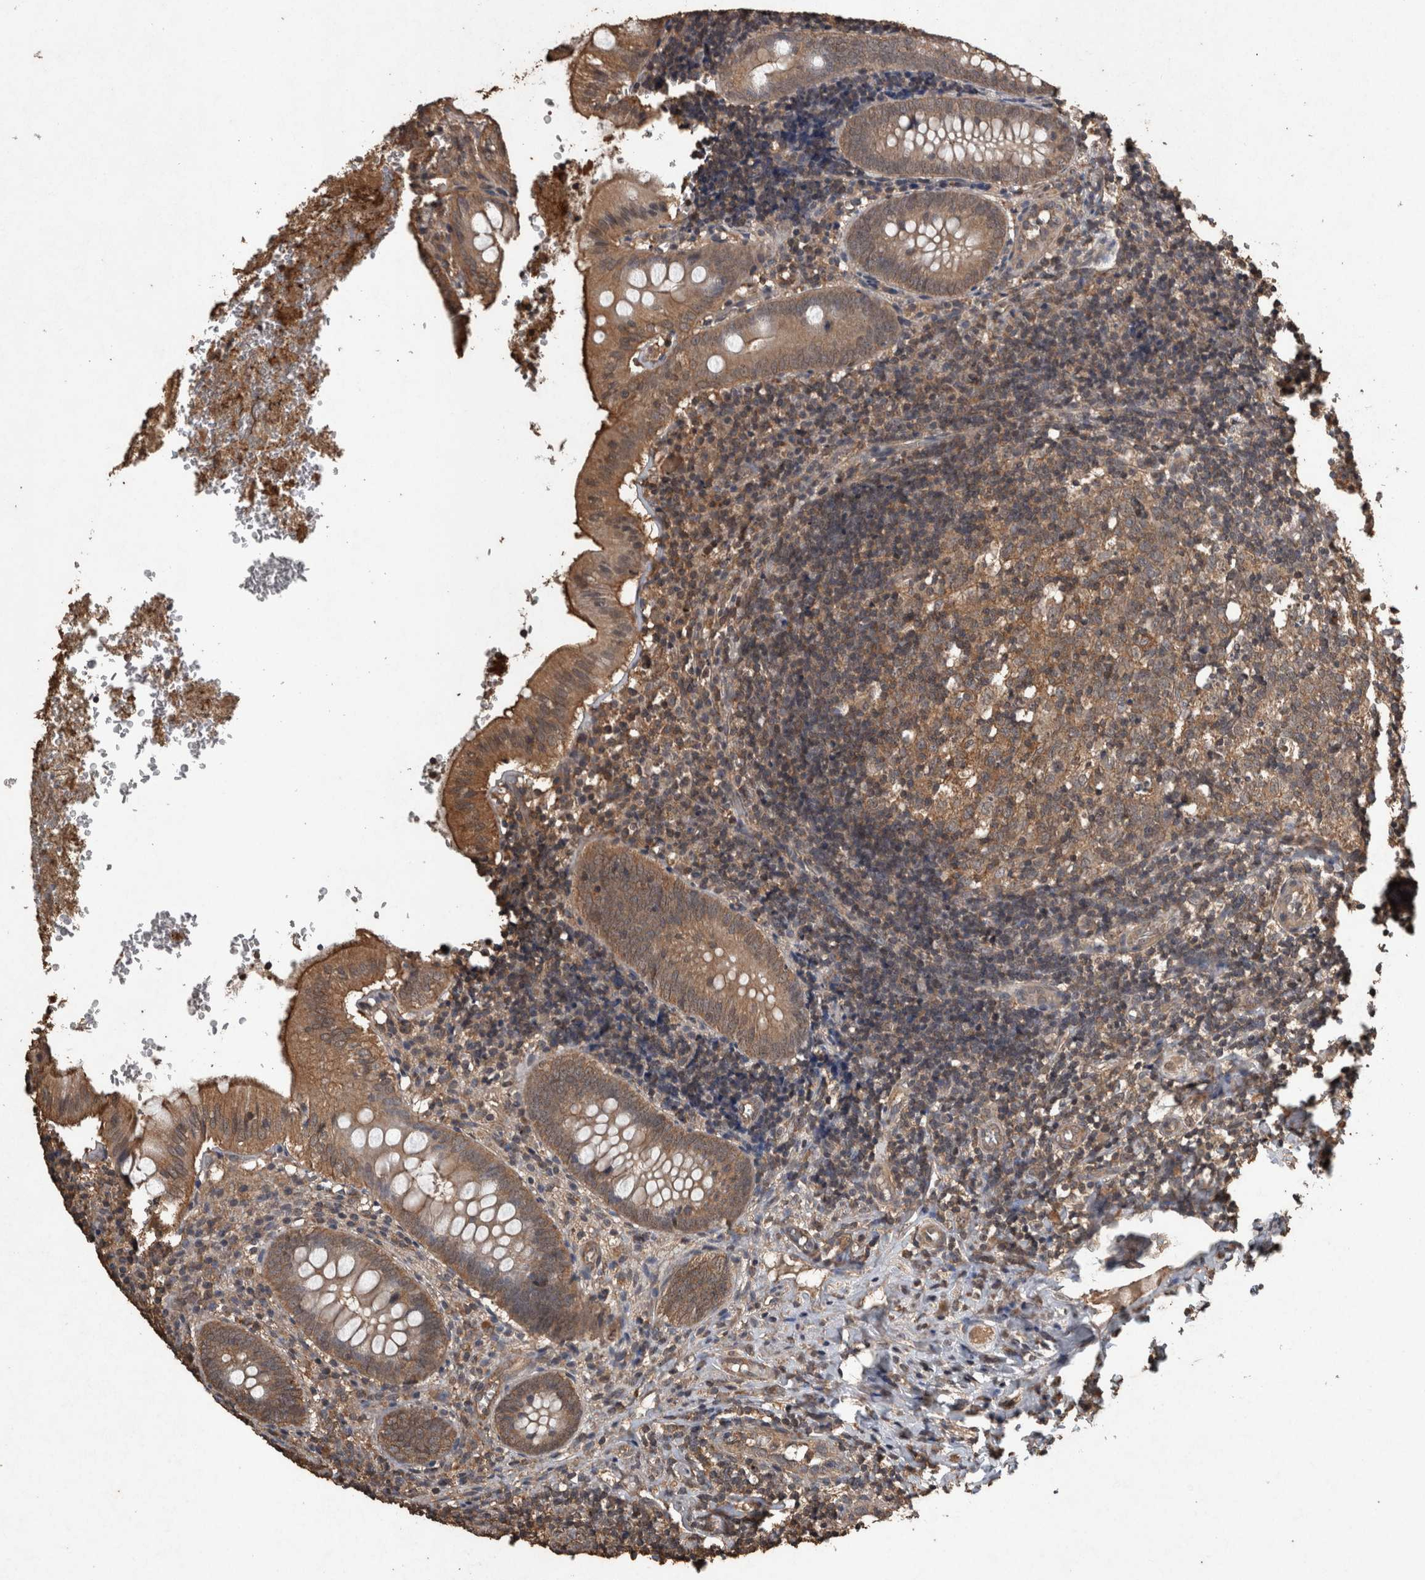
{"staining": {"intensity": "moderate", "quantity": ">75%", "location": "cytoplasmic/membranous"}, "tissue": "appendix", "cell_type": "Glandular cells", "image_type": "normal", "snomed": [{"axis": "morphology", "description": "Normal tissue, NOS"}, {"axis": "topography", "description": "Appendix"}], "caption": "Normal appendix was stained to show a protein in brown. There is medium levels of moderate cytoplasmic/membranous positivity in about >75% of glandular cells. The staining was performed using DAB to visualize the protein expression in brown, while the nuclei were stained in blue with hematoxylin (Magnification: 20x).", "gene": "FGFRL1", "patient": {"sex": "male", "age": 8}}